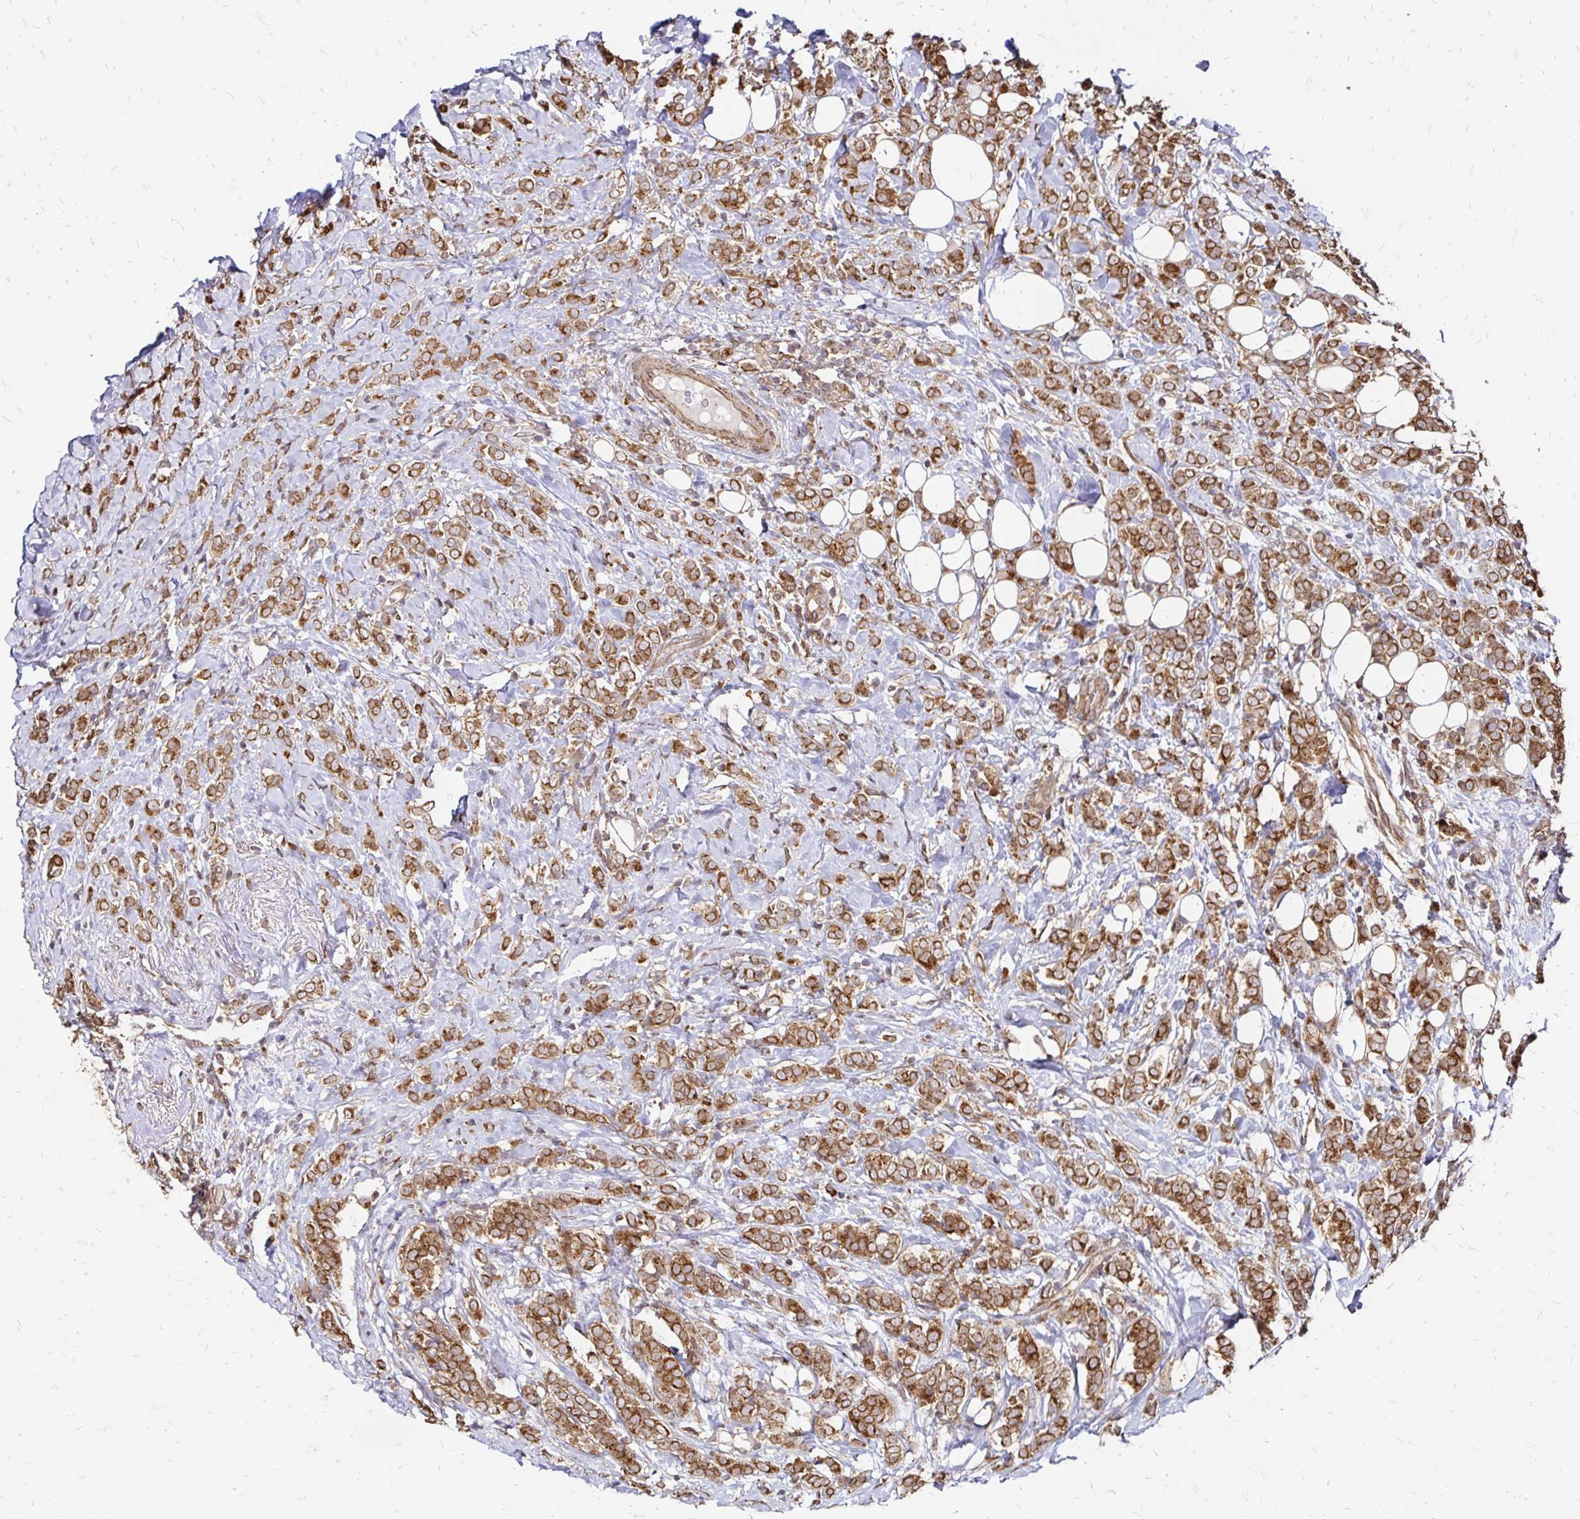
{"staining": {"intensity": "moderate", "quantity": ">75%", "location": "cytoplasmic/membranous"}, "tissue": "breast cancer", "cell_type": "Tumor cells", "image_type": "cancer", "snomed": [{"axis": "morphology", "description": "Lobular carcinoma"}, {"axis": "topography", "description": "Breast"}], "caption": "A high-resolution image shows immunohistochemistry (IHC) staining of lobular carcinoma (breast), which reveals moderate cytoplasmic/membranous staining in about >75% of tumor cells. (IHC, brightfield microscopy, high magnification).", "gene": "ZW10", "patient": {"sex": "female", "age": 49}}